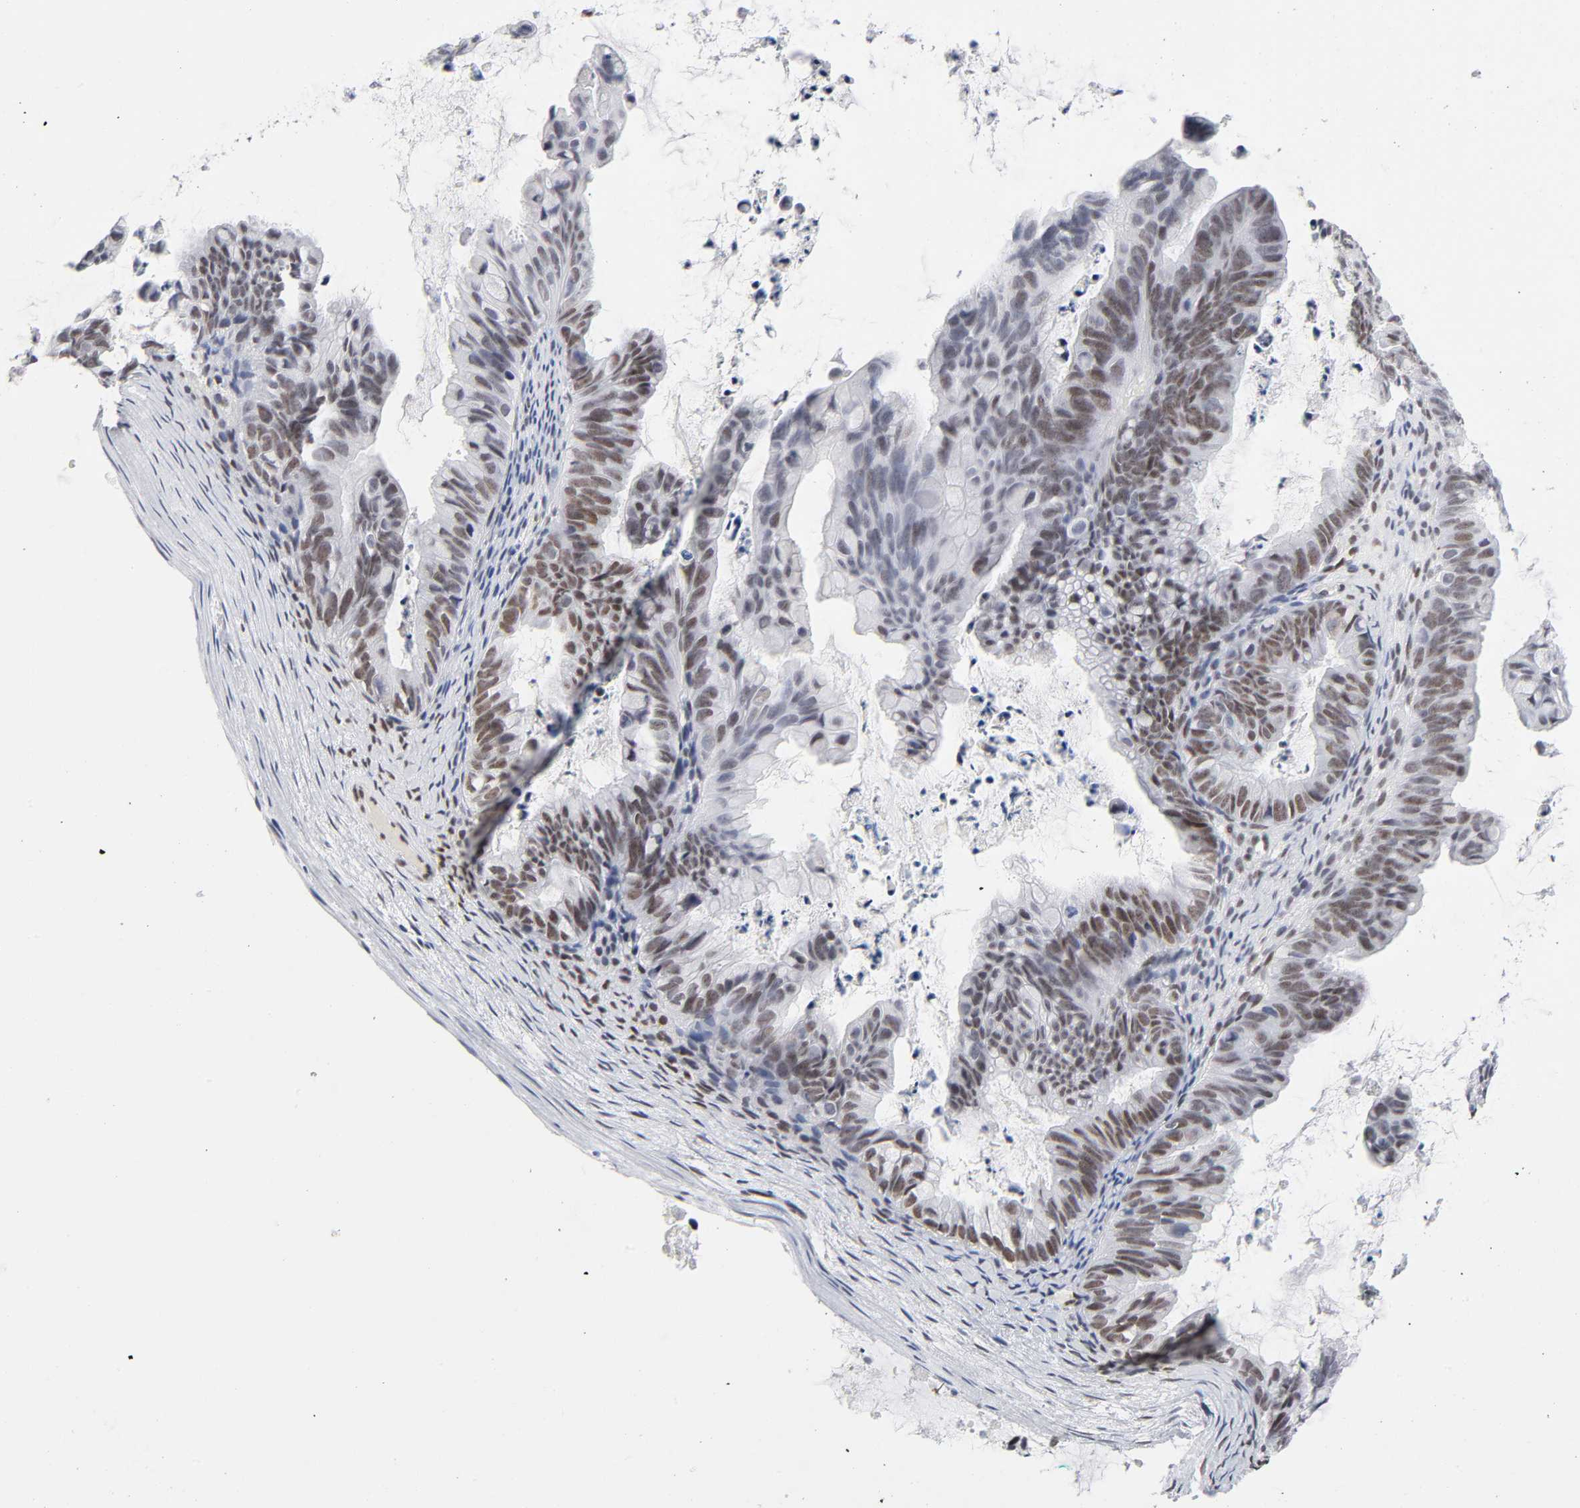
{"staining": {"intensity": "weak", "quantity": ">75%", "location": "nuclear"}, "tissue": "ovarian cancer", "cell_type": "Tumor cells", "image_type": "cancer", "snomed": [{"axis": "morphology", "description": "Cystadenocarcinoma, mucinous, NOS"}, {"axis": "topography", "description": "Ovary"}], "caption": "Ovarian cancer (mucinous cystadenocarcinoma) stained with DAB immunohistochemistry (IHC) displays low levels of weak nuclear positivity in about >75% of tumor cells.", "gene": "NFIC", "patient": {"sex": "female", "age": 36}}